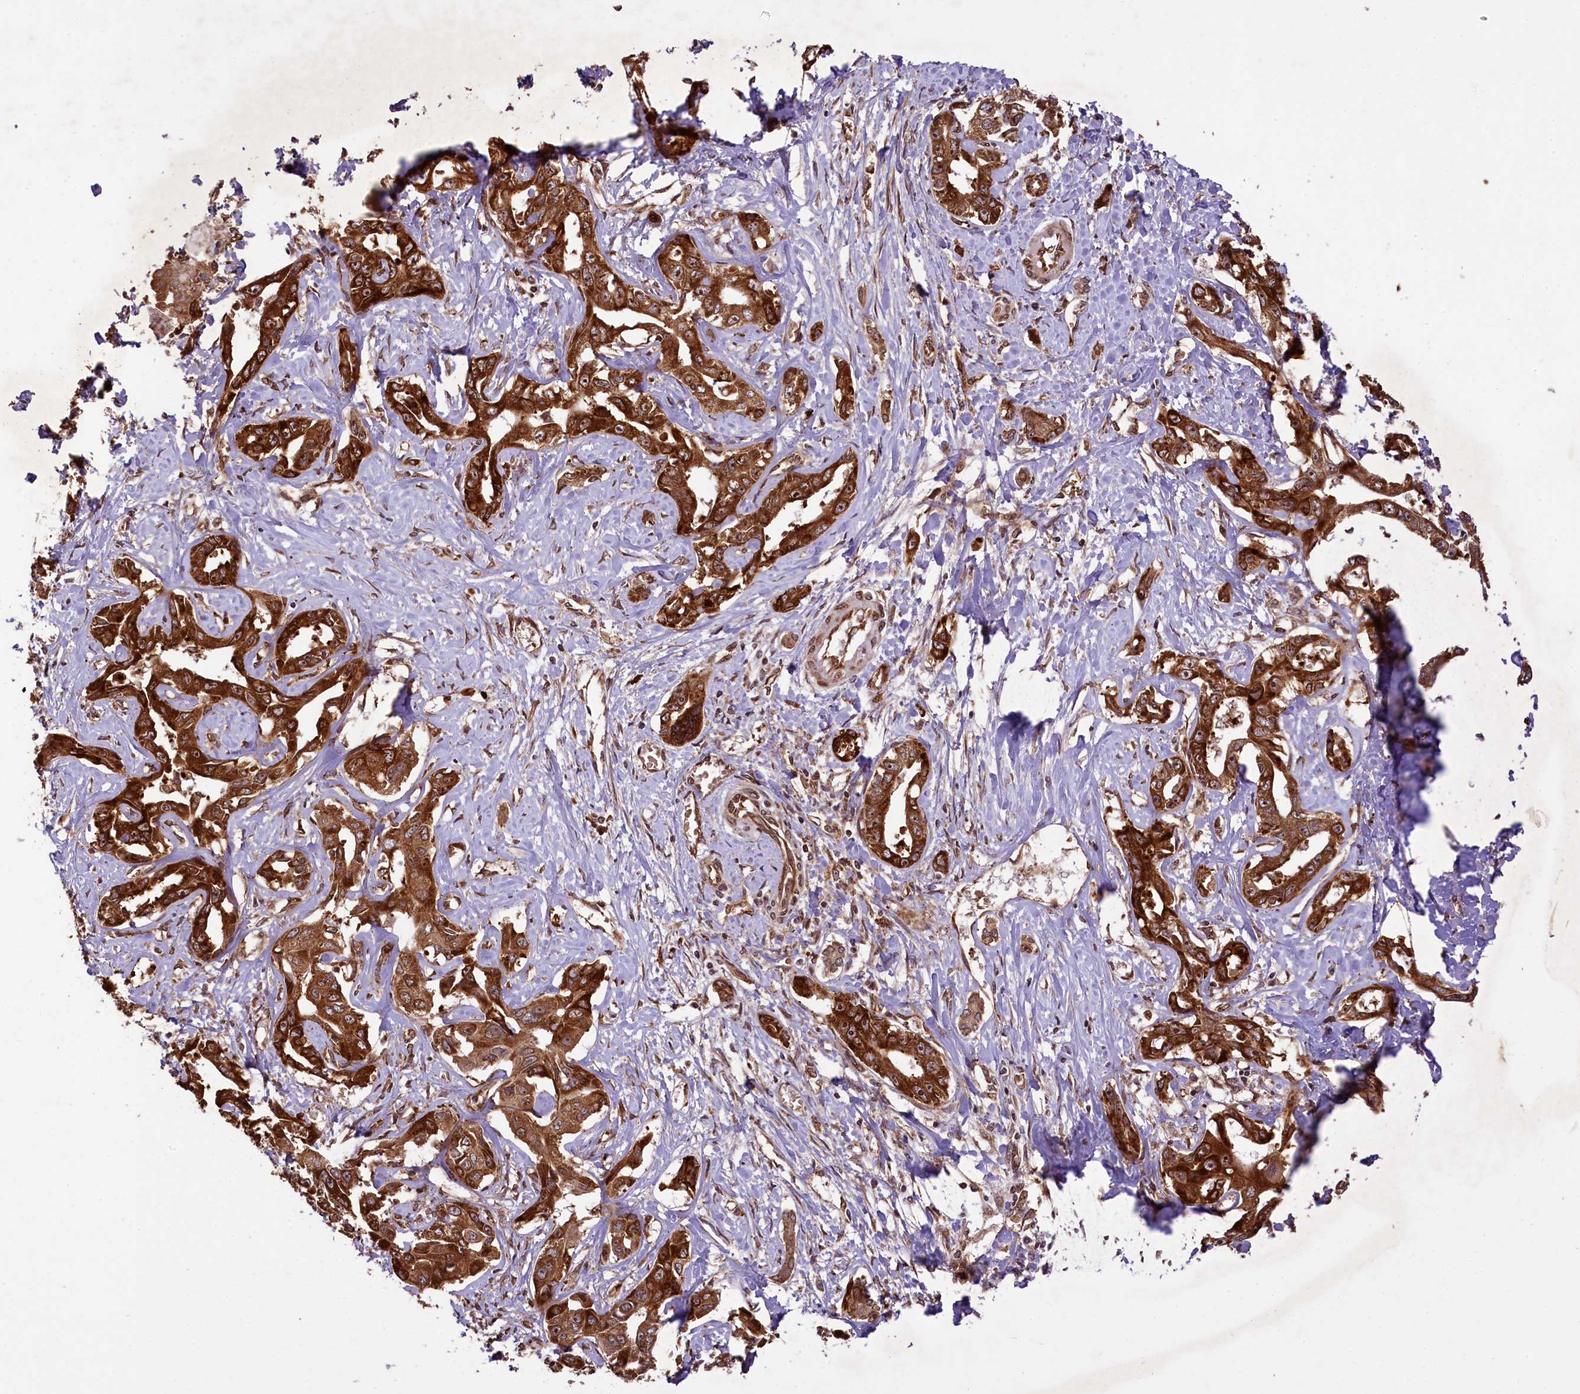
{"staining": {"intensity": "strong", "quantity": ">75%", "location": "cytoplasmic/membranous"}, "tissue": "liver cancer", "cell_type": "Tumor cells", "image_type": "cancer", "snomed": [{"axis": "morphology", "description": "Cholangiocarcinoma"}, {"axis": "topography", "description": "Liver"}], "caption": "This is a micrograph of immunohistochemistry staining of liver cancer (cholangiocarcinoma), which shows strong positivity in the cytoplasmic/membranous of tumor cells.", "gene": "LARP4", "patient": {"sex": "male", "age": 59}}